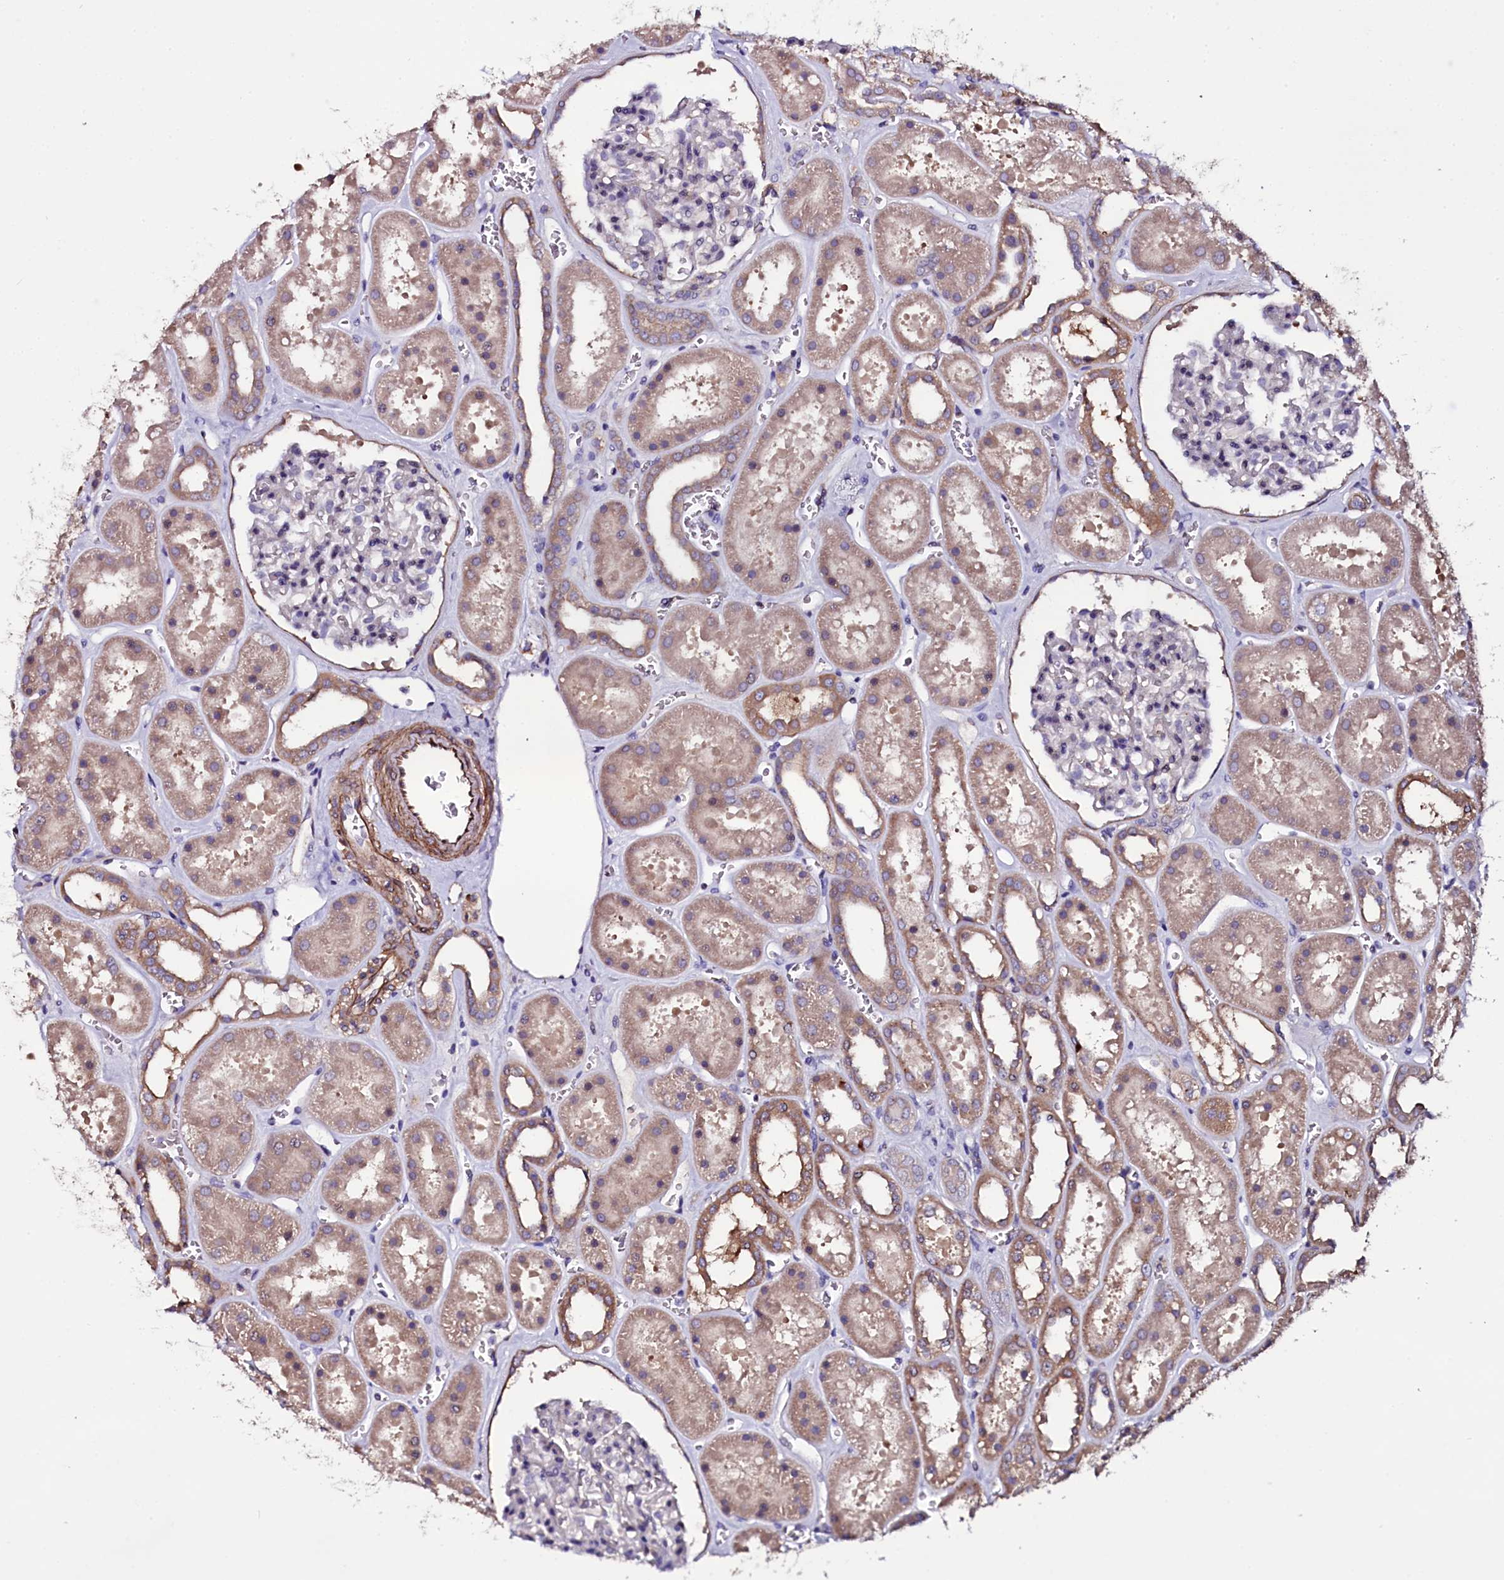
{"staining": {"intensity": "negative", "quantity": "none", "location": "none"}, "tissue": "kidney", "cell_type": "Cells in glomeruli", "image_type": "normal", "snomed": [{"axis": "morphology", "description": "Normal tissue, NOS"}, {"axis": "topography", "description": "Kidney"}], "caption": "An immunohistochemistry histopathology image of benign kidney is shown. There is no staining in cells in glomeruli of kidney. (Brightfield microscopy of DAB (3,3'-diaminobenzidine) immunohistochemistry (IHC) at high magnification).", "gene": "MEX3C", "patient": {"sex": "female", "age": 41}}